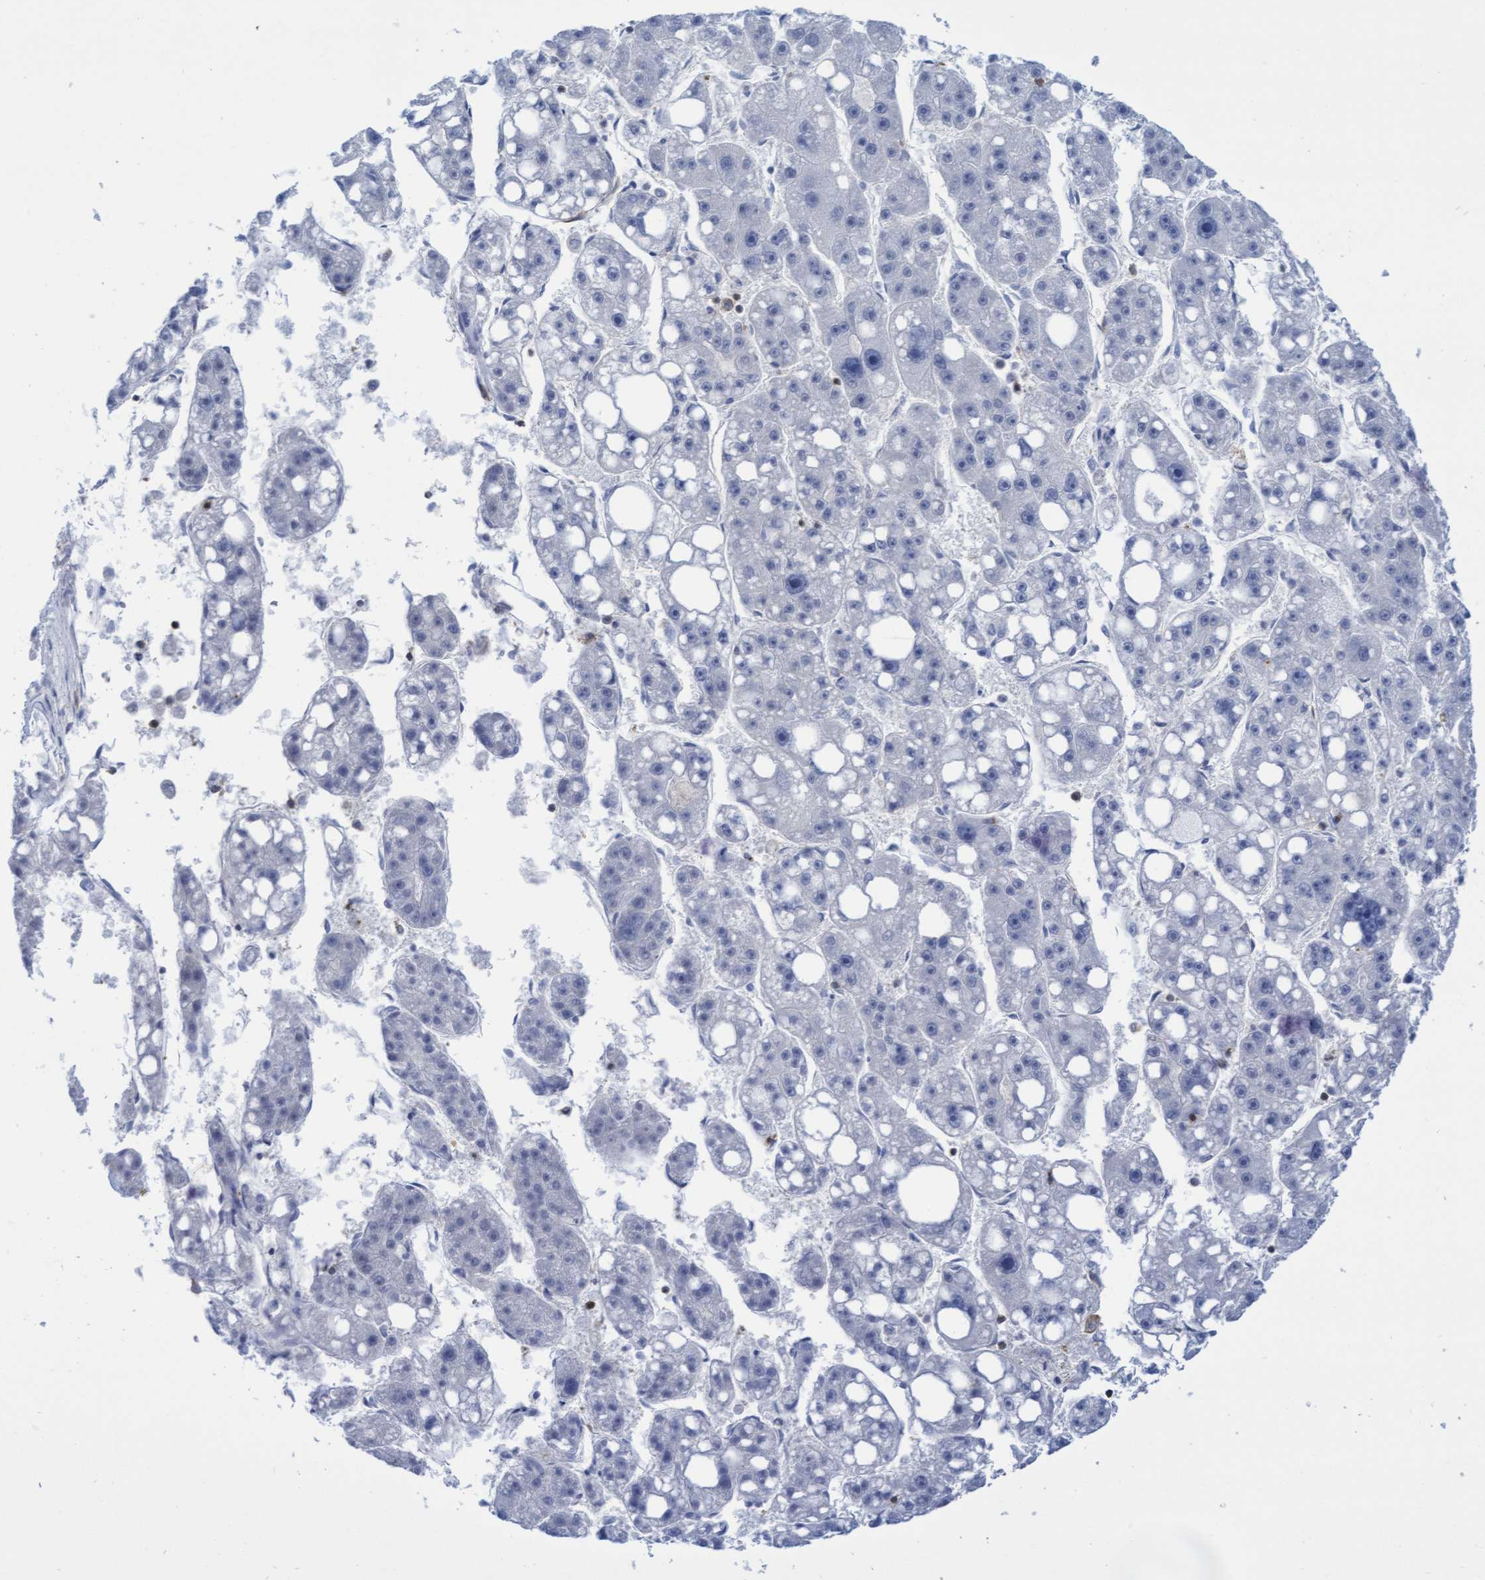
{"staining": {"intensity": "negative", "quantity": "none", "location": "none"}, "tissue": "liver cancer", "cell_type": "Tumor cells", "image_type": "cancer", "snomed": [{"axis": "morphology", "description": "Carcinoma, Hepatocellular, NOS"}, {"axis": "topography", "description": "Liver"}], "caption": "This micrograph is of hepatocellular carcinoma (liver) stained with immunohistochemistry to label a protein in brown with the nuclei are counter-stained blue. There is no positivity in tumor cells.", "gene": "FNBP1", "patient": {"sex": "female", "age": 61}}